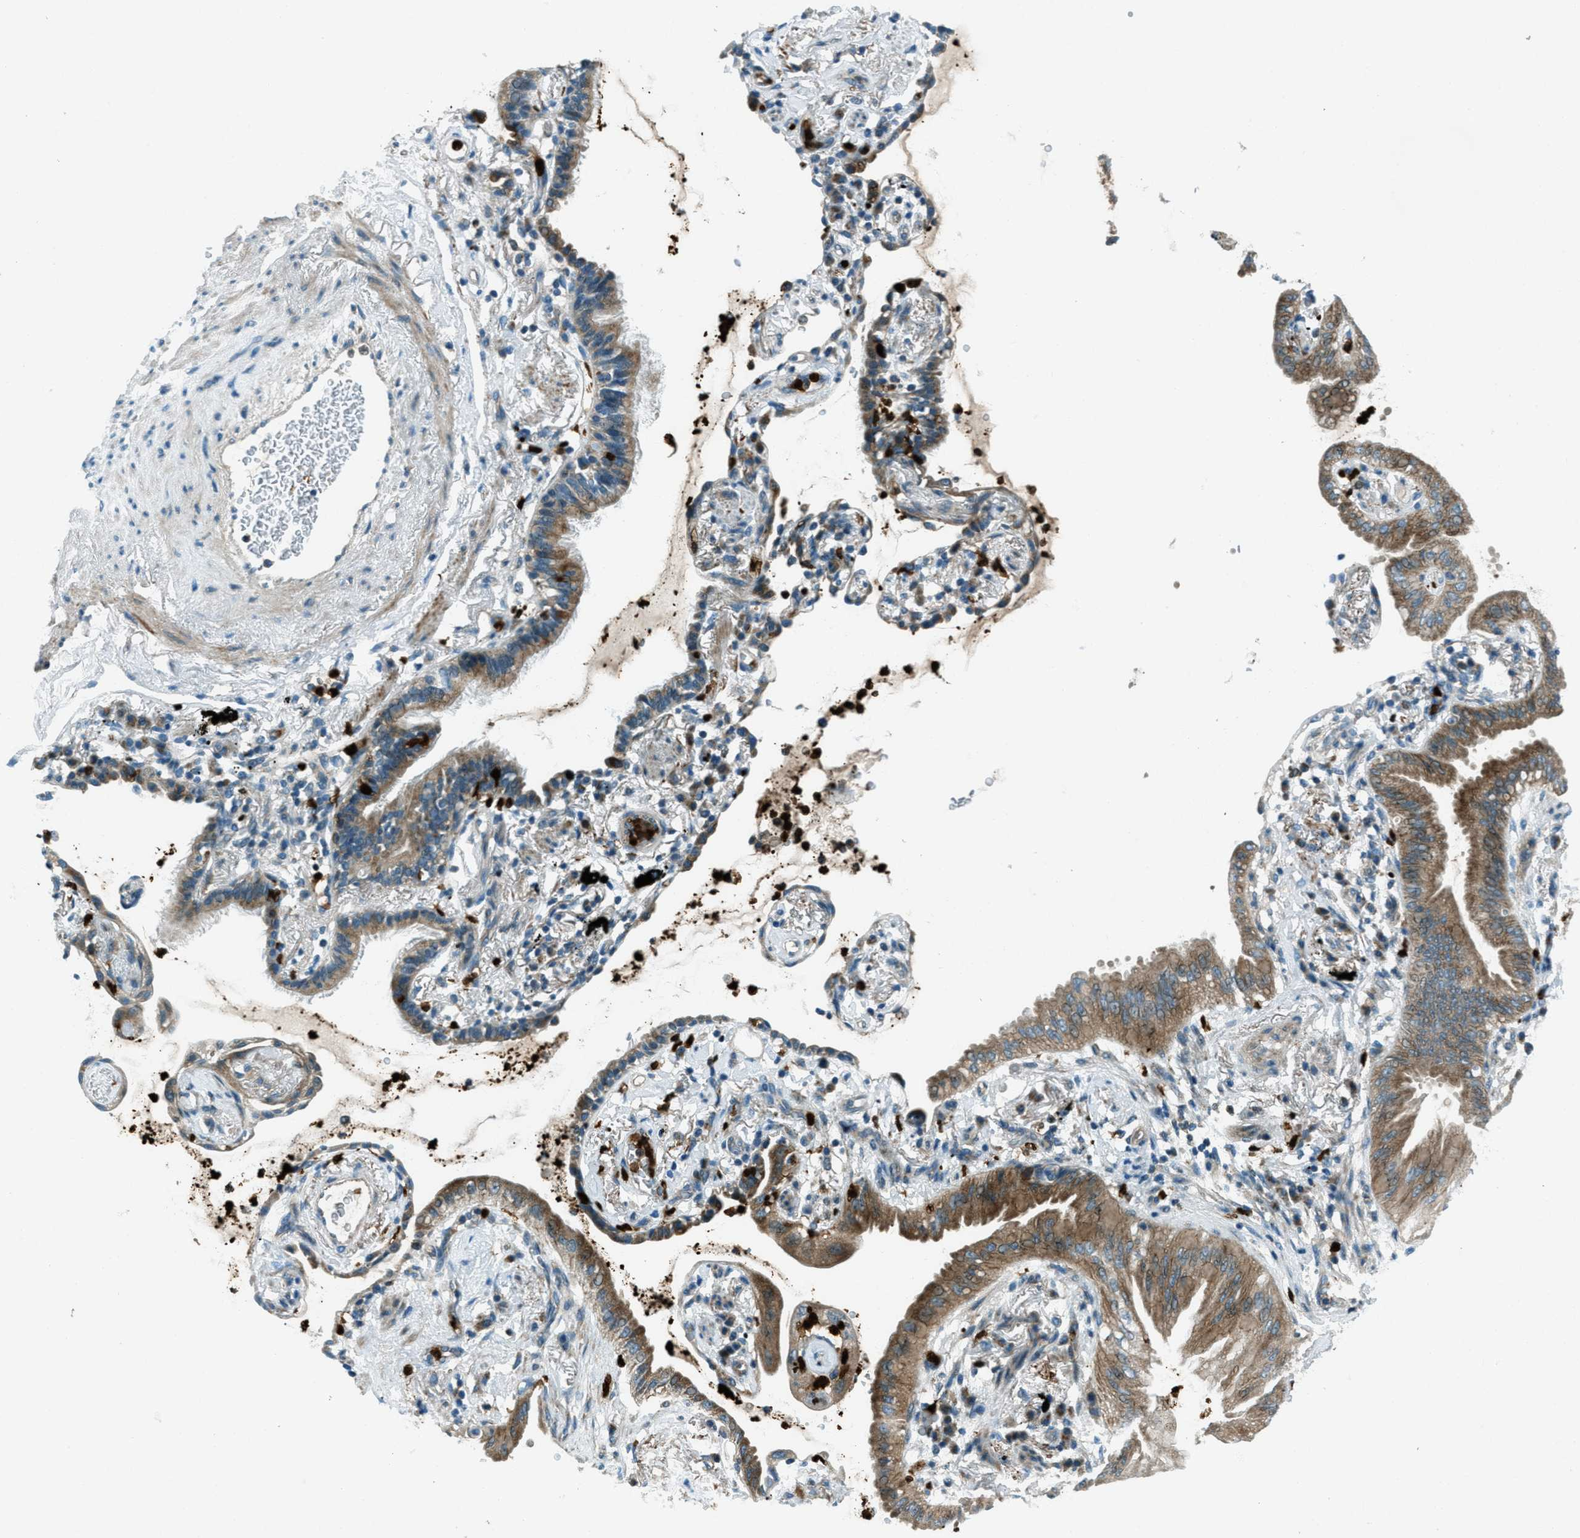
{"staining": {"intensity": "moderate", "quantity": ">75%", "location": "cytoplasmic/membranous"}, "tissue": "lung cancer", "cell_type": "Tumor cells", "image_type": "cancer", "snomed": [{"axis": "morphology", "description": "Normal tissue, NOS"}, {"axis": "morphology", "description": "Adenocarcinoma, NOS"}, {"axis": "topography", "description": "Bronchus"}, {"axis": "topography", "description": "Lung"}], "caption": "A brown stain shows moderate cytoplasmic/membranous staining of a protein in human adenocarcinoma (lung) tumor cells. Using DAB (3,3'-diaminobenzidine) (brown) and hematoxylin (blue) stains, captured at high magnification using brightfield microscopy.", "gene": "FAR1", "patient": {"sex": "female", "age": 70}}